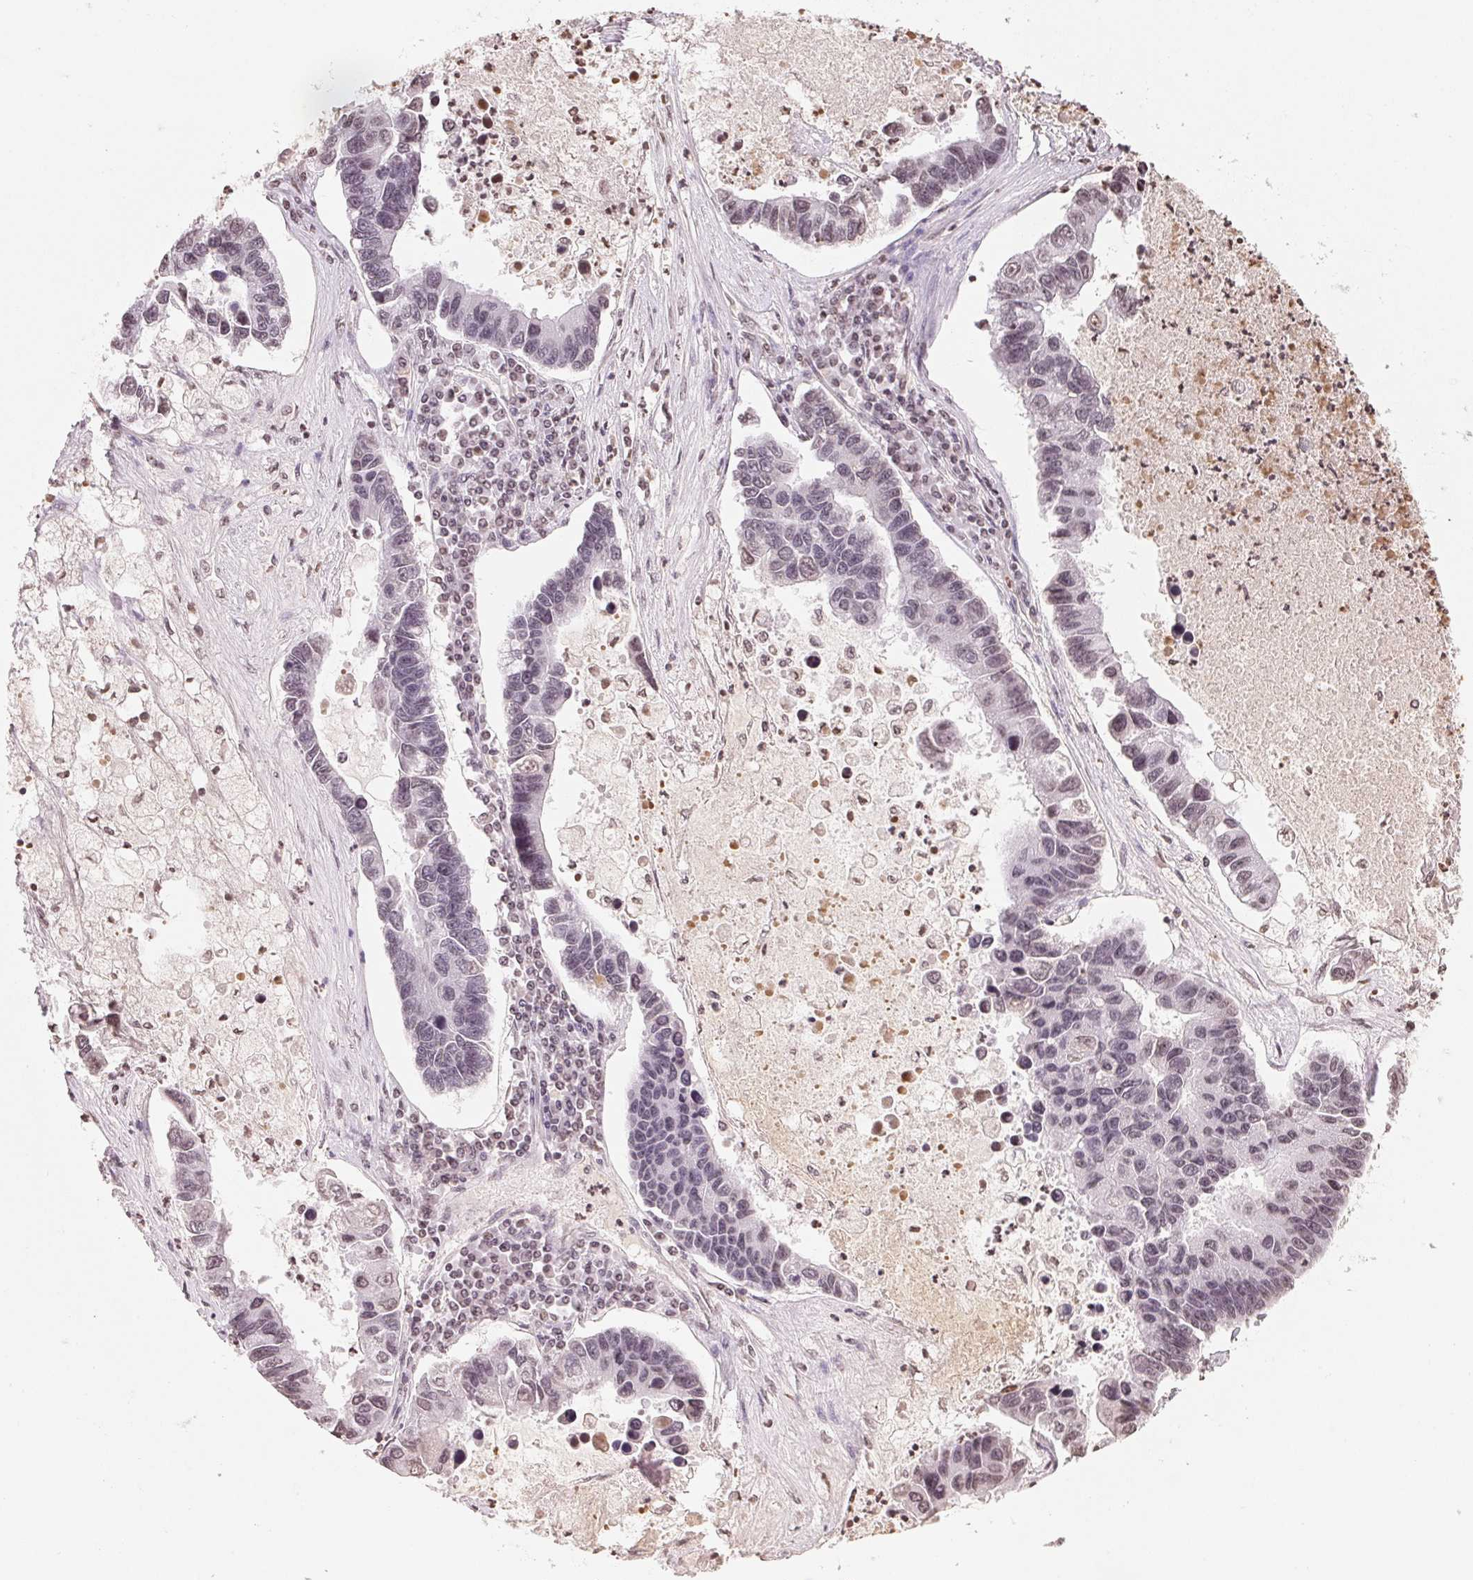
{"staining": {"intensity": "weak", "quantity": "25%-75%", "location": "nuclear"}, "tissue": "lung cancer", "cell_type": "Tumor cells", "image_type": "cancer", "snomed": [{"axis": "morphology", "description": "Adenocarcinoma, NOS"}, {"axis": "topography", "description": "Bronchus"}, {"axis": "topography", "description": "Lung"}], "caption": "This image reveals lung cancer (adenocarcinoma) stained with immunohistochemistry to label a protein in brown. The nuclear of tumor cells show weak positivity for the protein. Nuclei are counter-stained blue.", "gene": "TBP", "patient": {"sex": "female", "age": 51}}